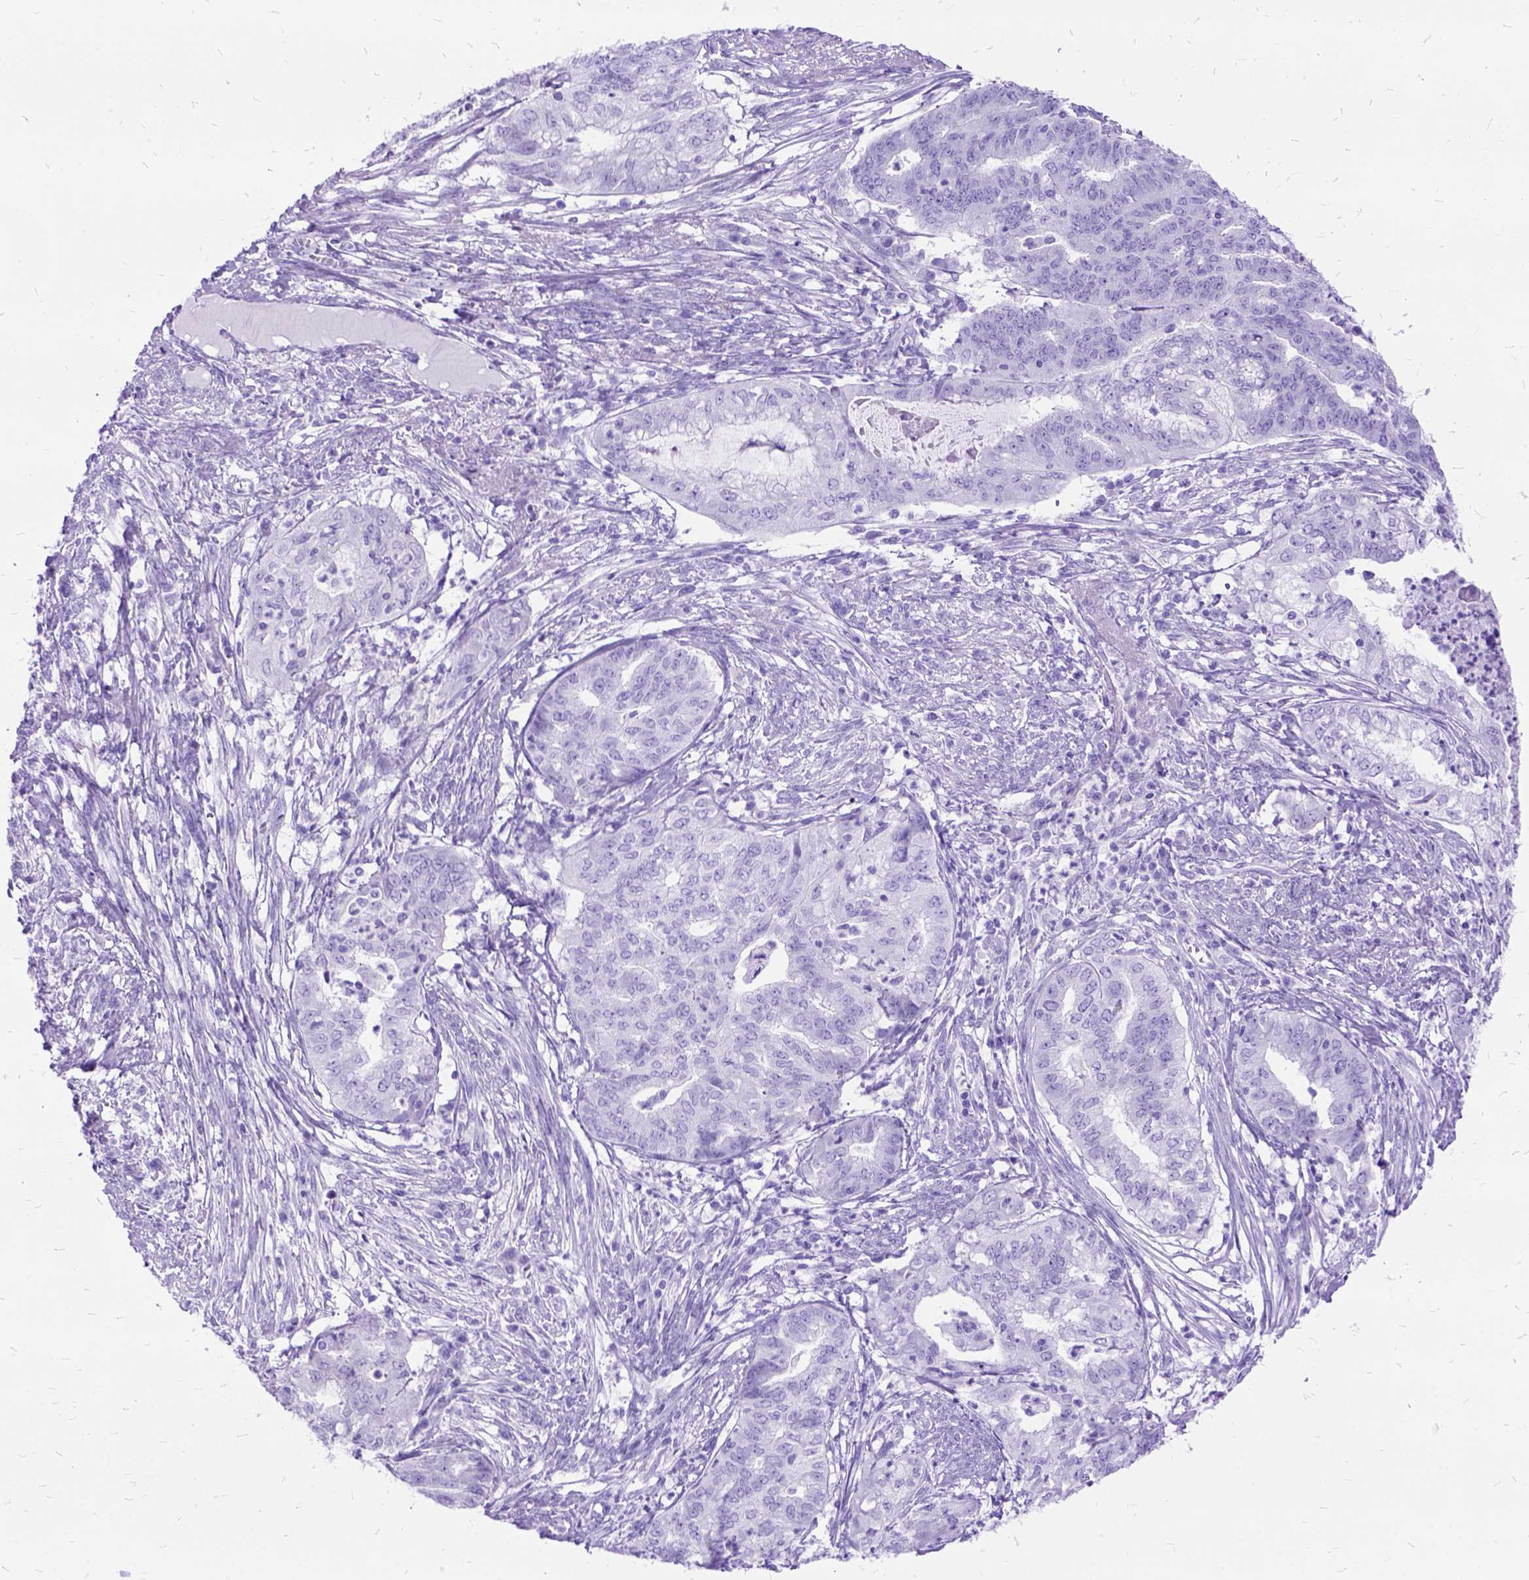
{"staining": {"intensity": "negative", "quantity": "none", "location": "none"}, "tissue": "endometrial cancer", "cell_type": "Tumor cells", "image_type": "cancer", "snomed": [{"axis": "morphology", "description": "Adenocarcinoma, NOS"}, {"axis": "topography", "description": "Endometrium"}], "caption": "Micrograph shows no protein expression in tumor cells of endometrial cancer (adenocarcinoma) tissue.", "gene": "DNAH2", "patient": {"sex": "female", "age": 79}}